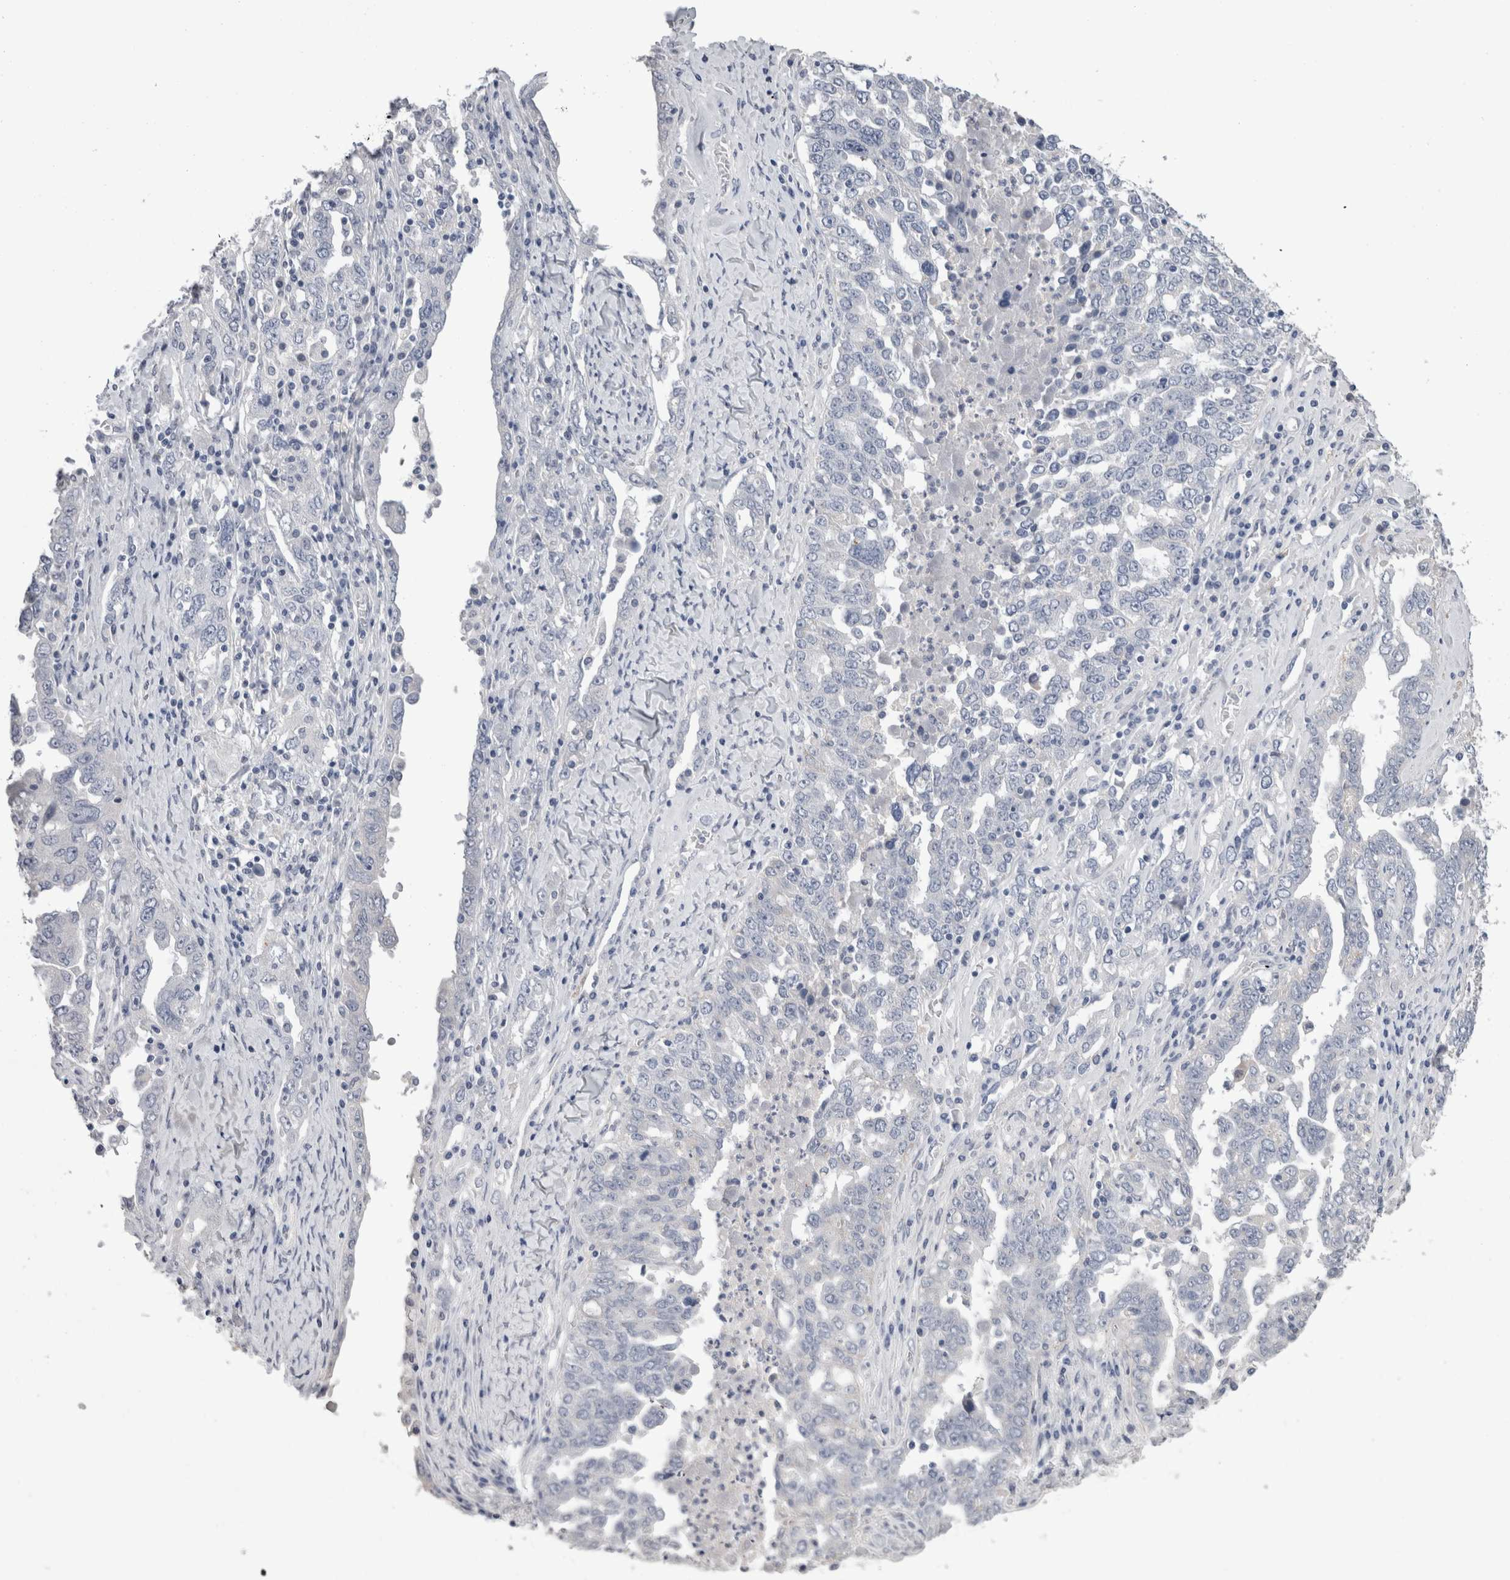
{"staining": {"intensity": "negative", "quantity": "none", "location": "none"}, "tissue": "ovarian cancer", "cell_type": "Tumor cells", "image_type": "cancer", "snomed": [{"axis": "morphology", "description": "Carcinoma, endometroid"}, {"axis": "topography", "description": "Ovary"}], "caption": "IHC of endometroid carcinoma (ovarian) reveals no expression in tumor cells.", "gene": "FHOD3", "patient": {"sex": "female", "age": 62}}